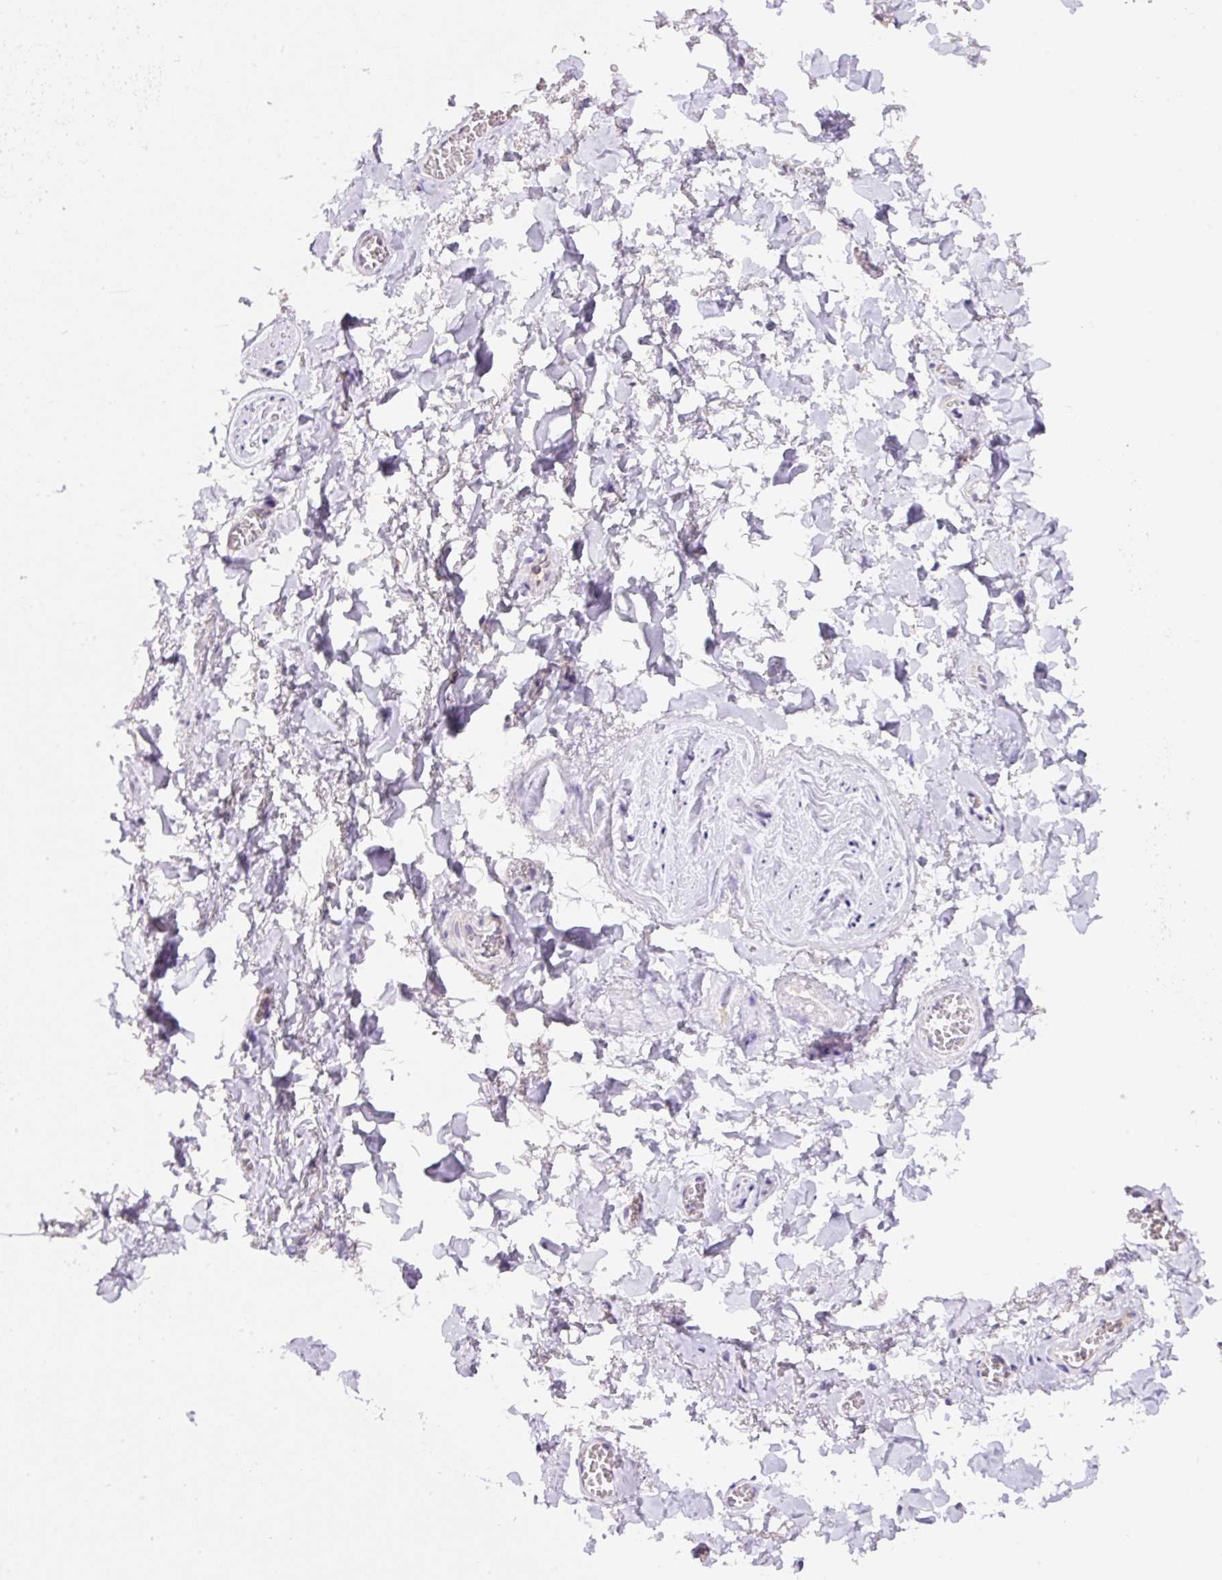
{"staining": {"intensity": "negative", "quantity": "none", "location": "none"}, "tissue": "adipose tissue", "cell_type": "Adipocytes", "image_type": "normal", "snomed": [{"axis": "morphology", "description": "Normal tissue, NOS"}, {"axis": "topography", "description": "Vulva"}, {"axis": "topography", "description": "Vagina"}, {"axis": "topography", "description": "Peripheral nerve tissue"}], "caption": "This image is of benign adipose tissue stained with immunohistochemistry (IHC) to label a protein in brown with the nuclei are counter-stained blue. There is no expression in adipocytes.", "gene": "PCK2", "patient": {"sex": "female", "age": 66}}